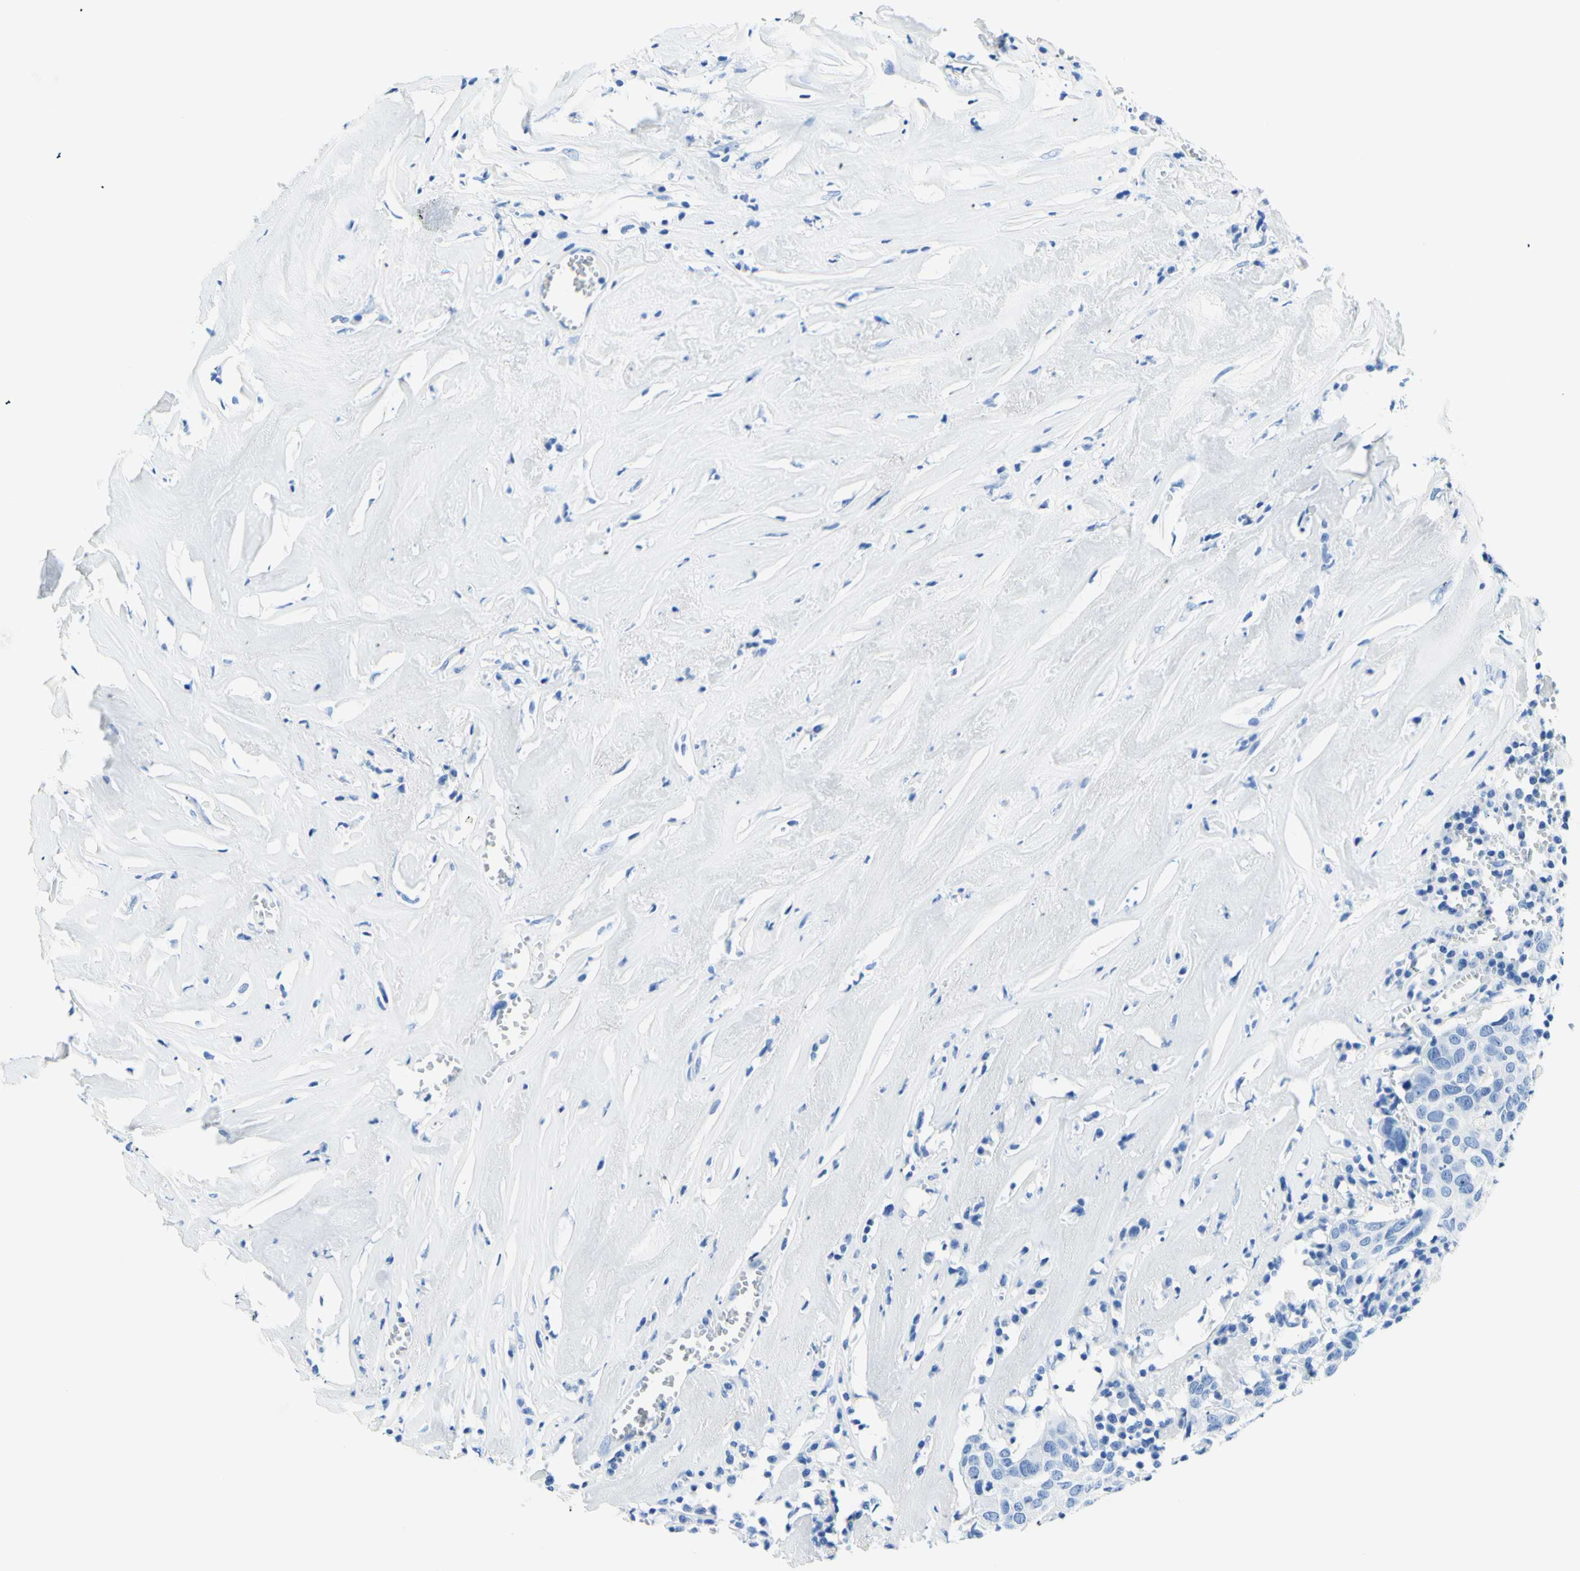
{"staining": {"intensity": "negative", "quantity": "none", "location": "none"}, "tissue": "head and neck cancer", "cell_type": "Tumor cells", "image_type": "cancer", "snomed": [{"axis": "morphology", "description": "Adenocarcinoma, NOS"}, {"axis": "topography", "description": "Salivary gland"}, {"axis": "topography", "description": "Head-Neck"}], "caption": "DAB (3,3'-diaminobenzidine) immunohistochemical staining of head and neck adenocarcinoma exhibits no significant positivity in tumor cells. Nuclei are stained in blue.", "gene": "MYH2", "patient": {"sex": "female", "age": 65}}